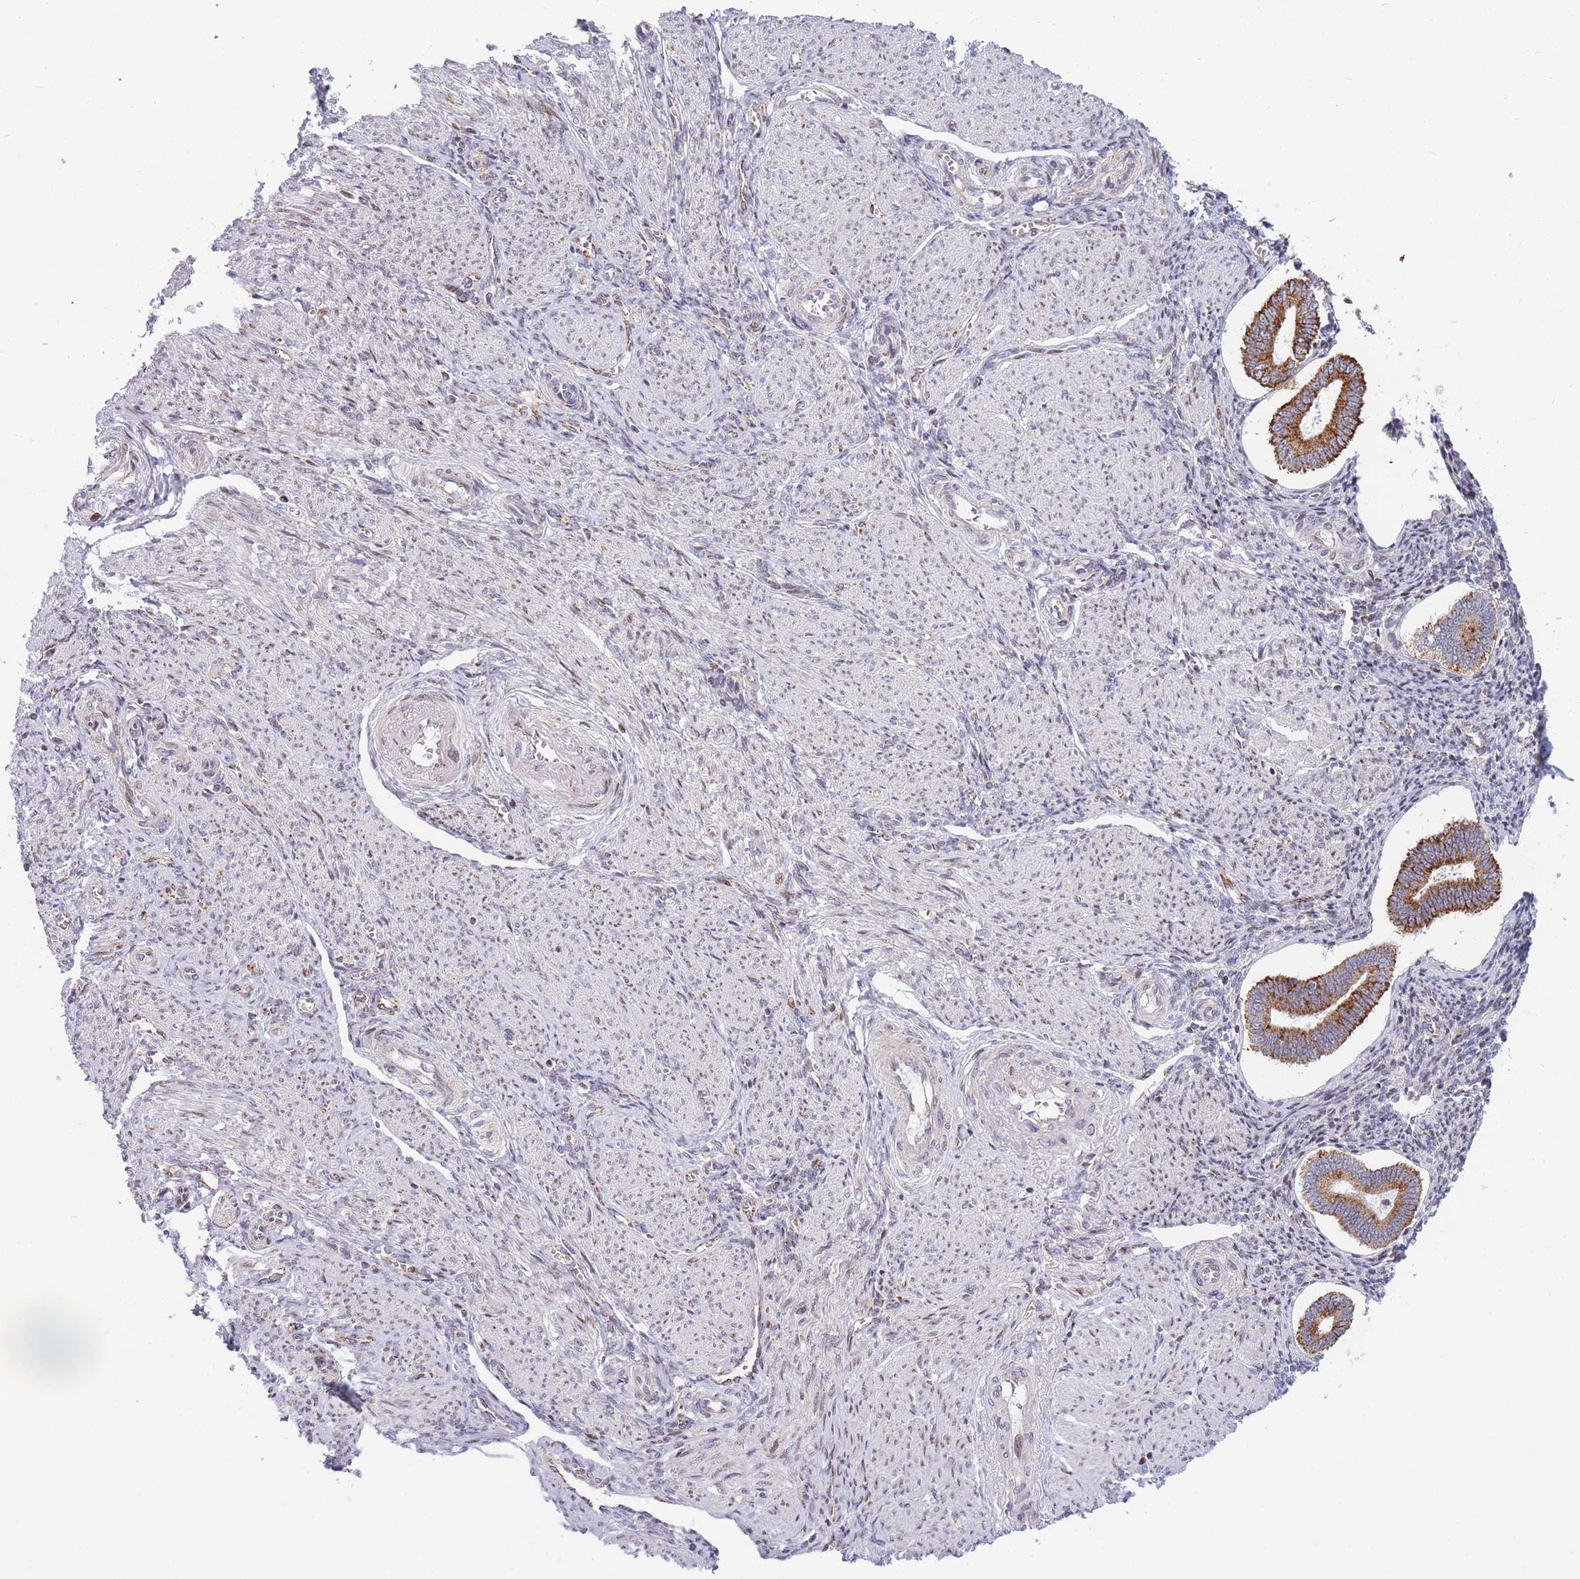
{"staining": {"intensity": "weak", "quantity": "<25%", "location": "cytoplasmic/membranous,nuclear"}, "tissue": "endometrium", "cell_type": "Cells in endometrial stroma", "image_type": "normal", "snomed": [{"axis": "morphology", "description": "Normal tissue, NOS"}, {"axis": "topography", "description": "Endometrium"}], "caption": "Cells in endometrial stroma are negative for brown protein staining in benign endometrium. (DAB (3,3'-diaminobenzidine) immunohistochemistry (IHC), high magnification).", "gene": "HSPE1", "patient": {"sex": "female", "age": 44}}